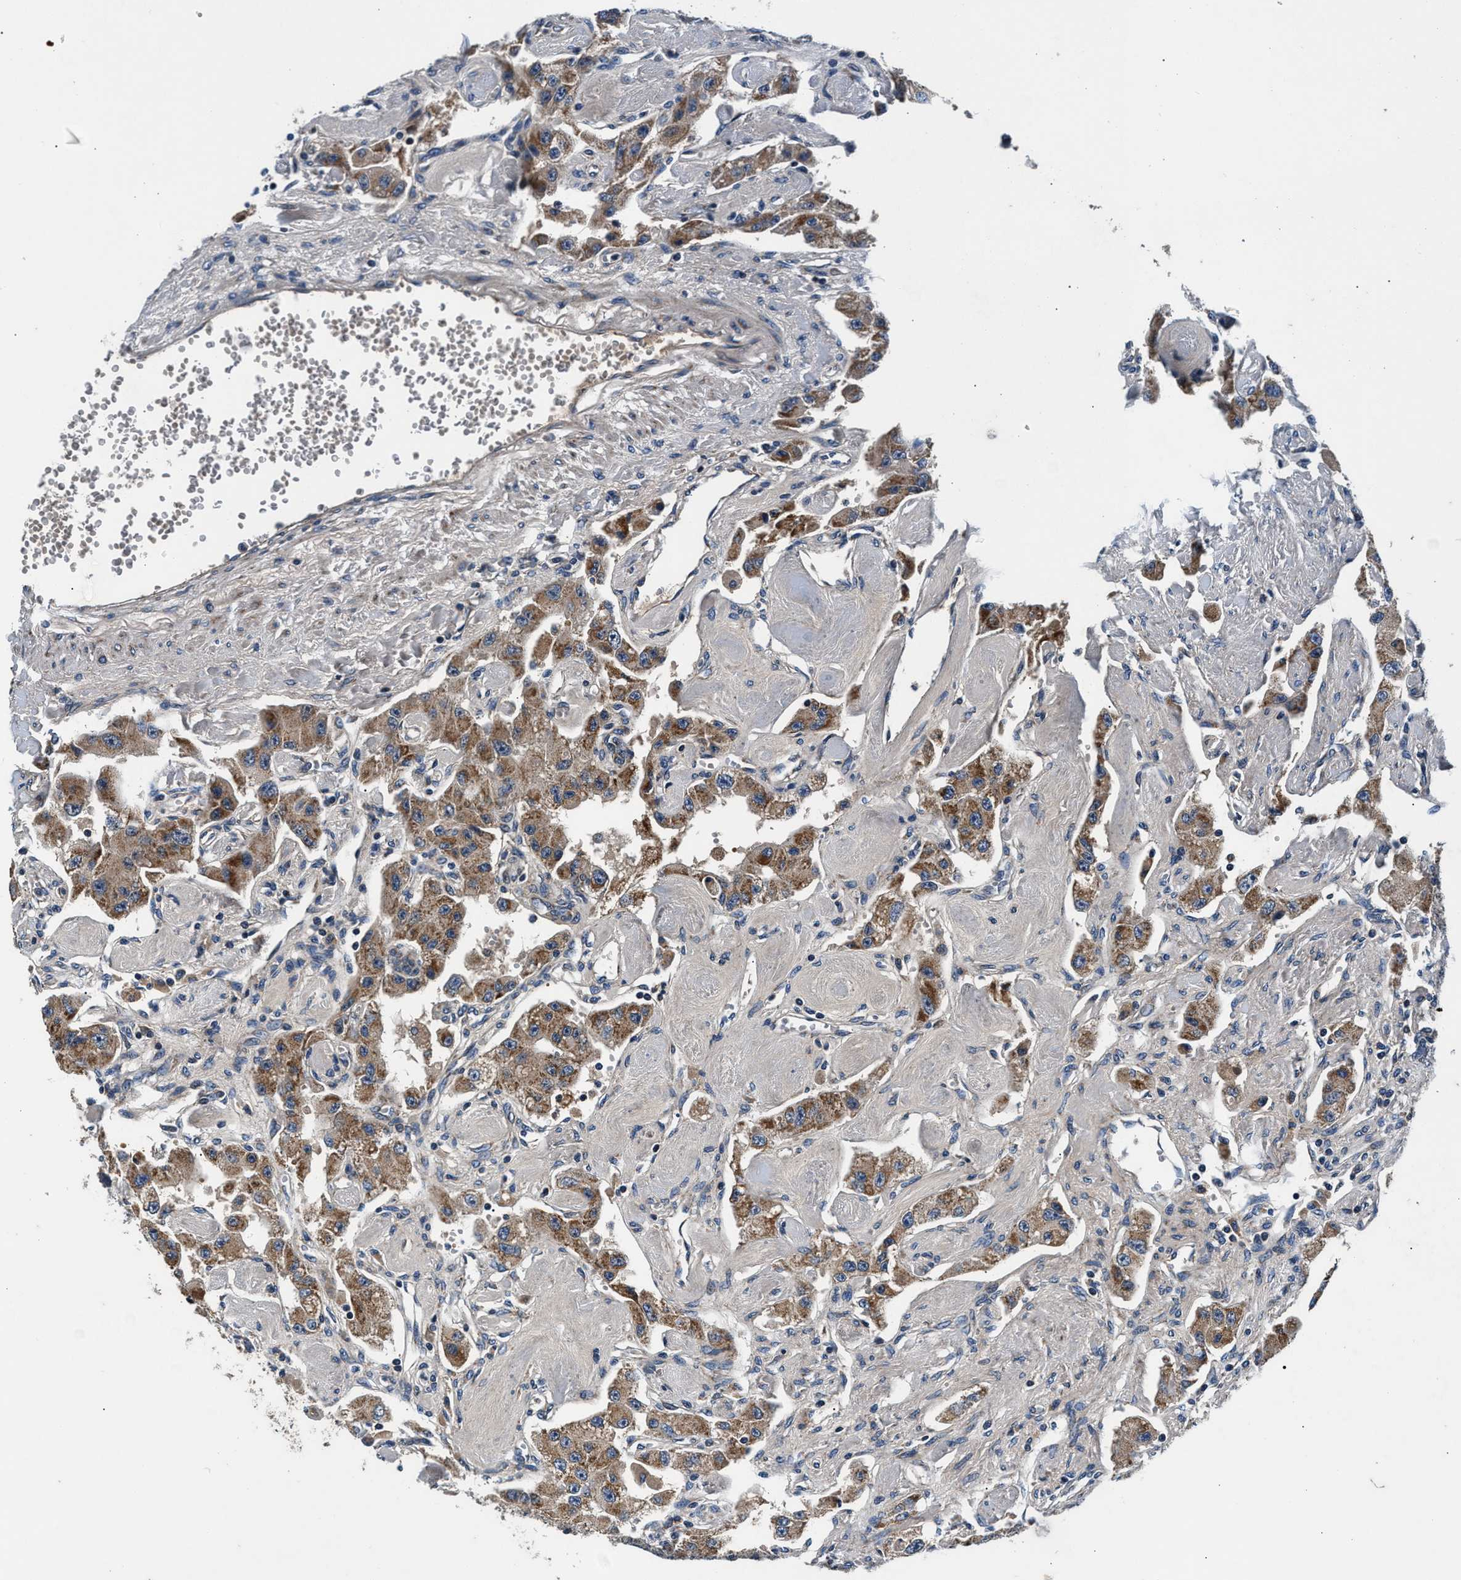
{"staining": {"intensity": "moderate", "quantity": ">75%", "location": "cytoplasmic/membranous"}, "tissue": "carcinoid", "cell_type": "Tumor cells", "image_type": "cancer", "snomed": [{"axis": "morphology", "description": "Carcinoid, malignant, NOS"}, {"axis": "topography", "description": "Pancreas"}], "caption": "A medium amount of moderate cytoplasmic/membranous expression is seen in about >75% of tumor cells in carcinoid (malignant) tissue. (IHC, brightfield microscopy, high magnification).", "gene": "IMMT", "patient": {"sex": "male", "age": 41}}